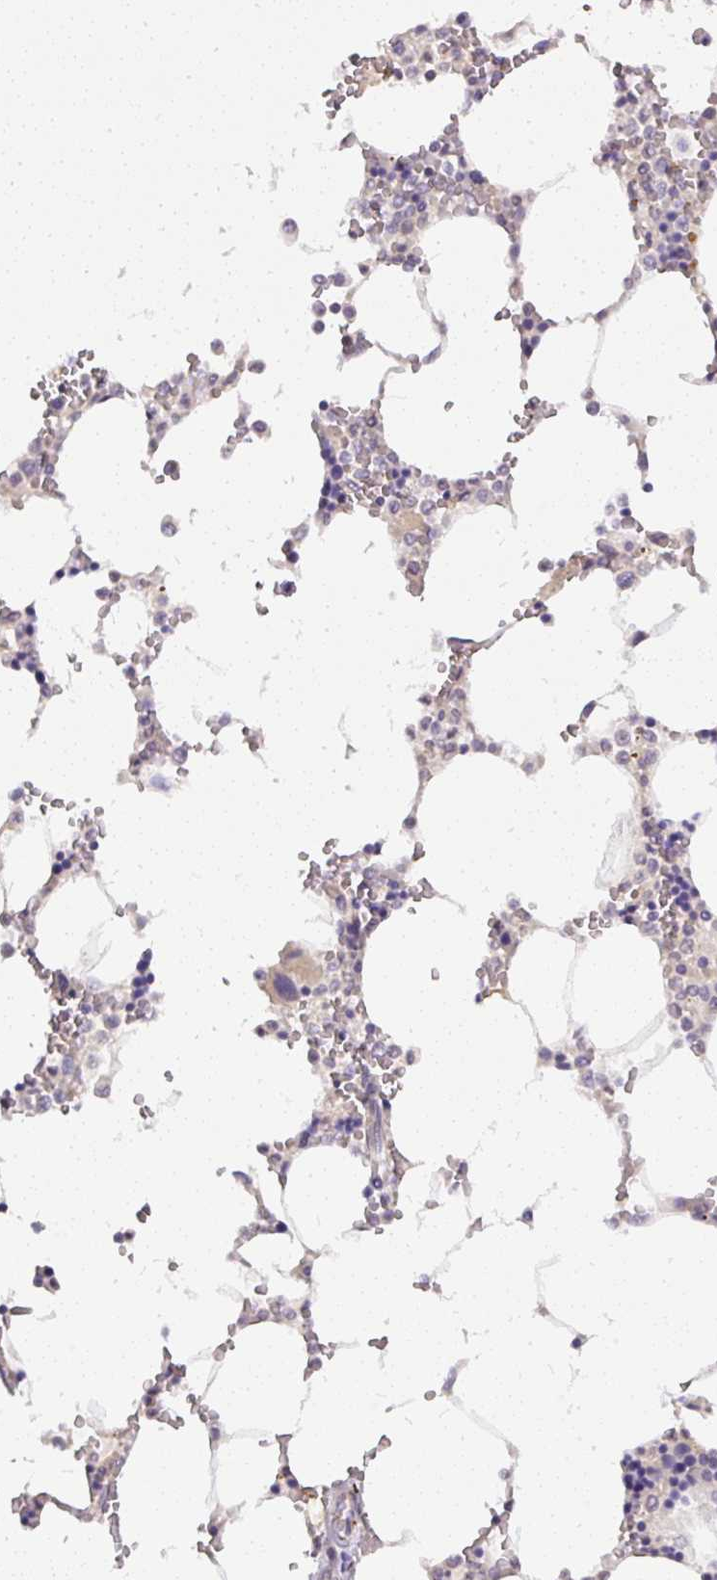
{"staining": {"intensity": "negative", "quantity": "none", "location": "none"}, "tissue": "bone marrow", "cell_type": "Hematopoietic cells", "image_type": "normal", "snomed": [{"axis": "morphology", "description": "Normal tissue, NOS"}, {"axis": "topography", "description": "Bone marrow"}], "caption": "This micrograph is of benign bone marrow stained with IHC to label a protein in brown with the nuclei are counter-stained blue. There is no positivity in hematopoietic cells. (Brightfield microscopy of DAB immunohistochemistry (IHC) at high magnification).", "gene": "FAM117B", "patient": {"sex": "male", "age": 64}}